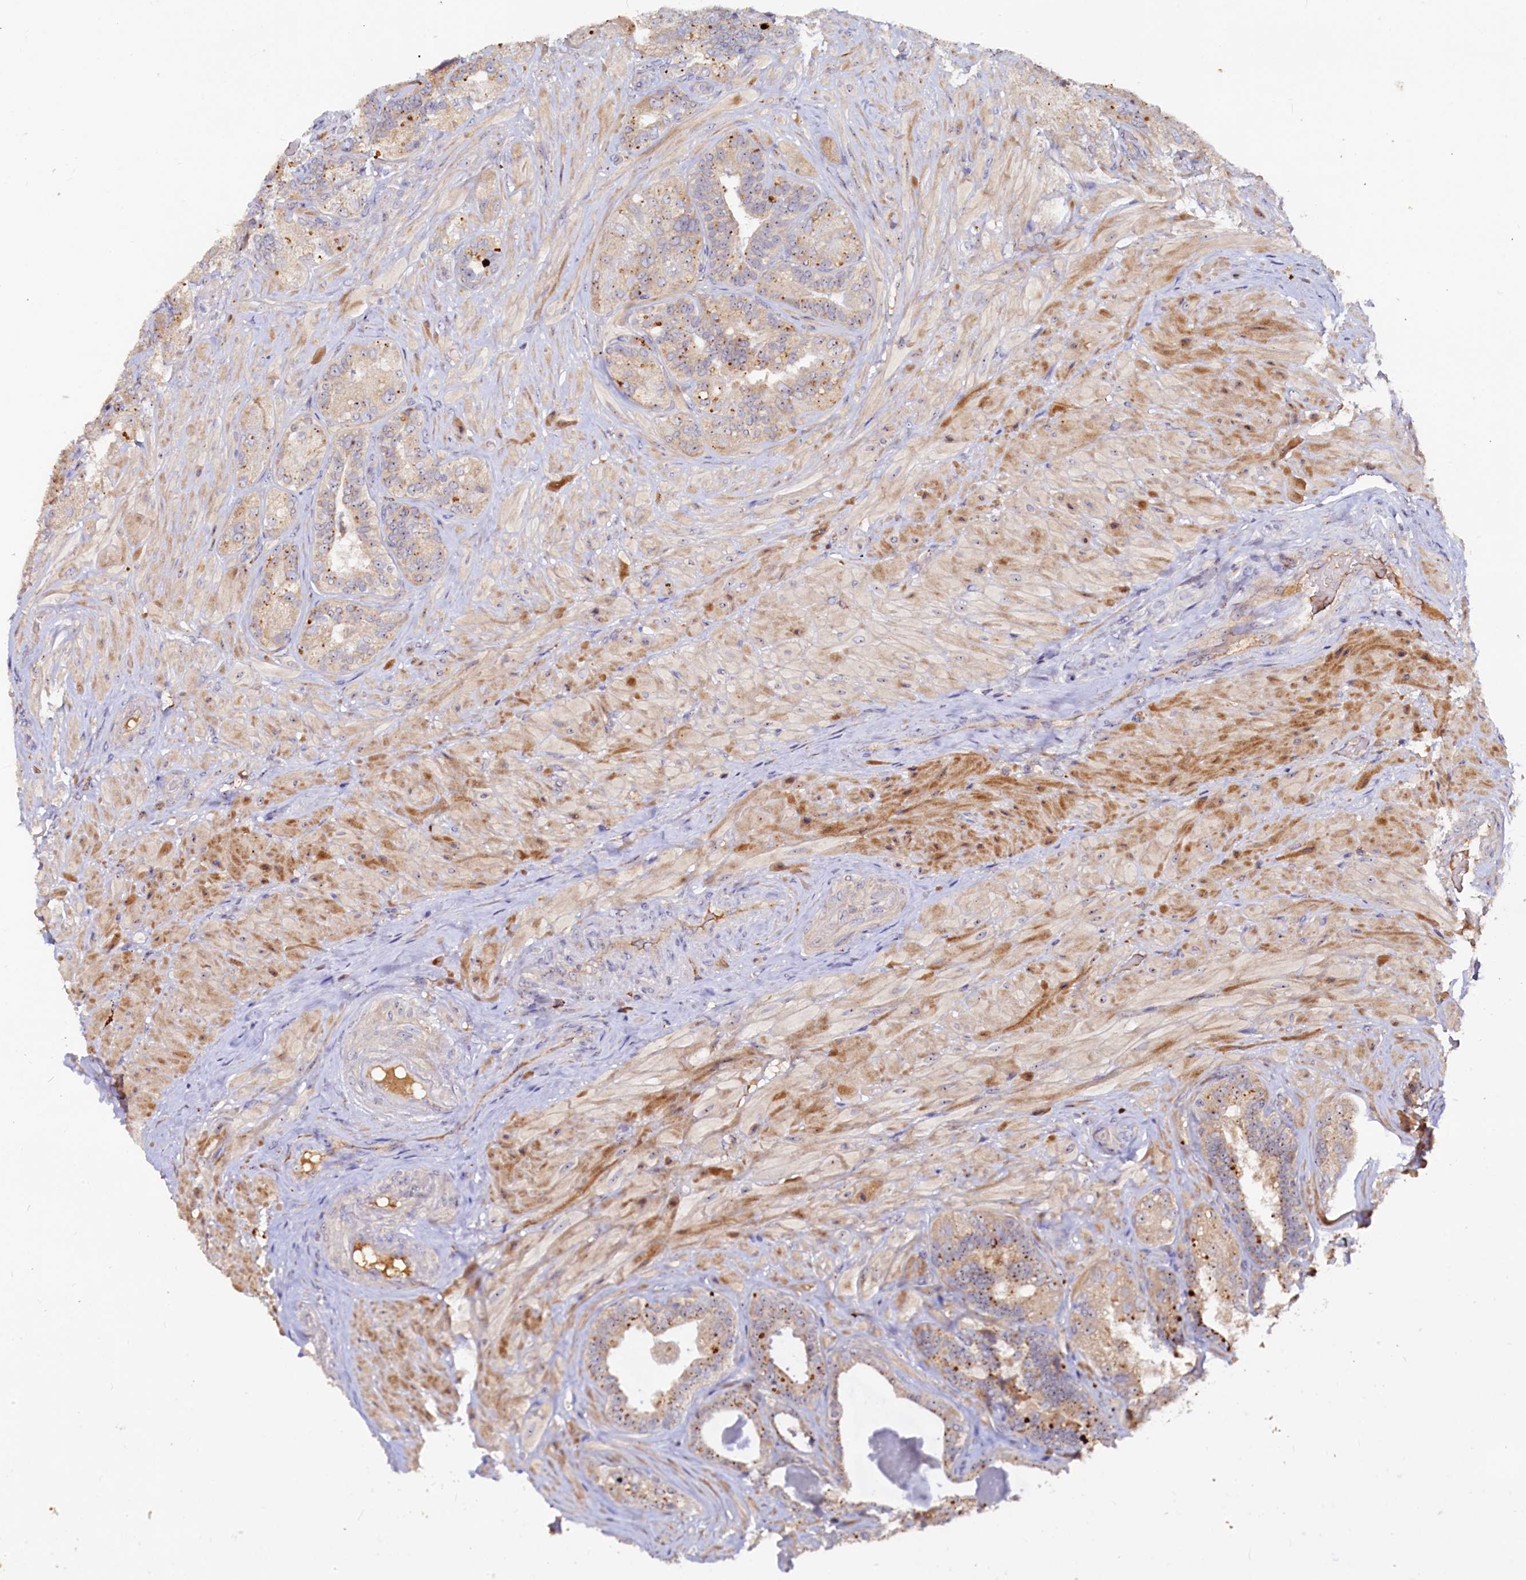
{"staining": {"intensity": "moderate", "quantity": "<25%", "location": "cytoplasmic/membranous"}, "tissue": "seminal vesicle", "cell_type": "Glandular cells", "image_type": "normal", "snomed": [{"axis": "morphology", "description": "Normal tissue, NOS"}, {"axis": "topography", "description": "Prostate and seminal vesicle, NOS"}, {"axis": "topography", "description": "Prostate"}, {"axis": "topography", "description": "Seminal veicle"}], "caption": "Brown immunohistochemical staining in benign human seminal vesicle exhibits moderate cytoplasmic/membranous staining in about <25% of glandular cells. Using DAB (3,3'-diaminobenzidine) (brown) and hematoxylin (blue) stains, captured at high magnification using brightfield microscopy.", "gene": "RGS7BP", "patient": {"sex": "male", "age": 67}}